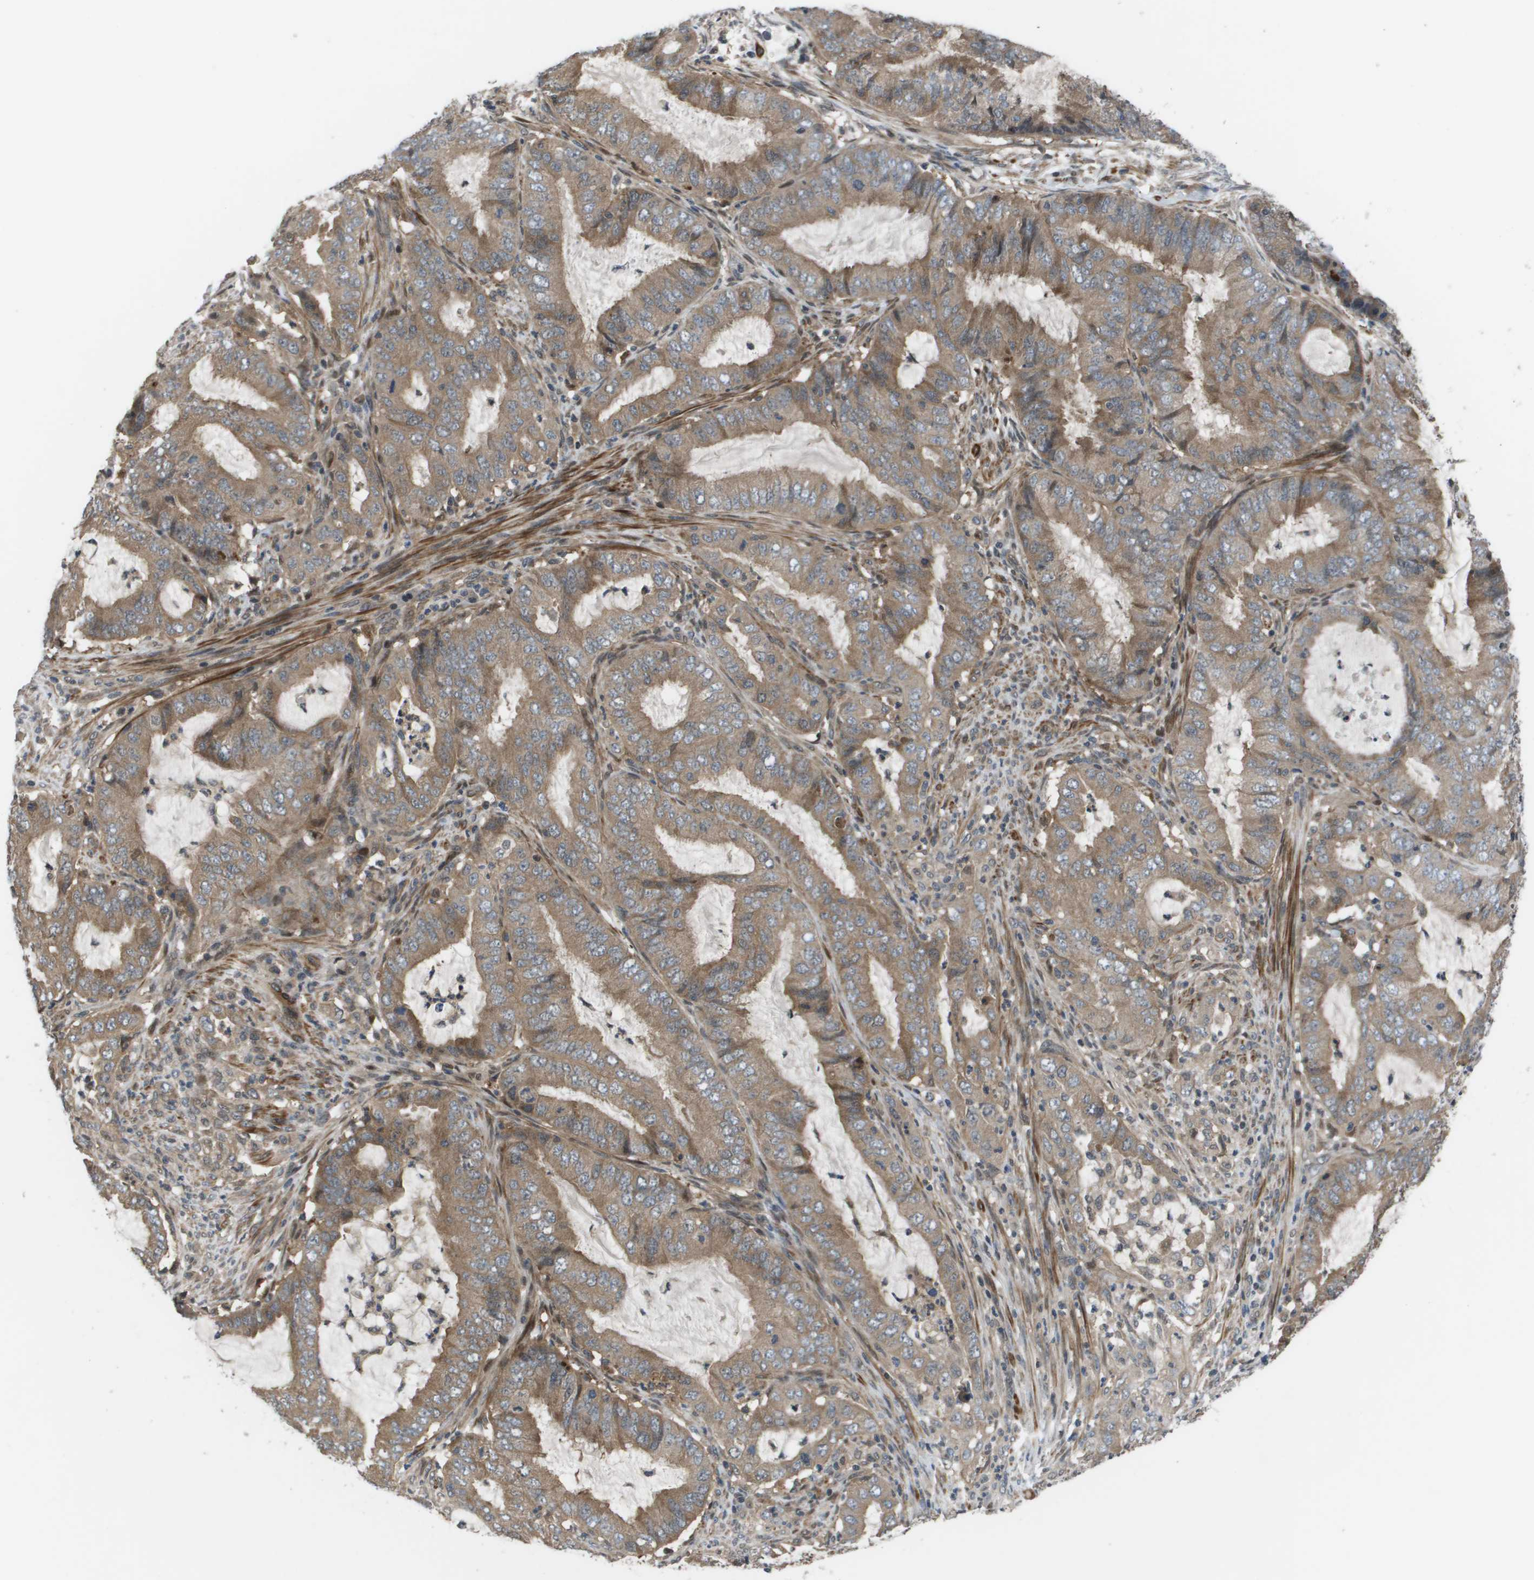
{"staining": {"intensity": "moderate", "quantity": ">75%", "location": "cytoplasmic/membranous"}, "tissue": "endometrial cancer", "cell_type": "Tumor cells", "image_type": "cancer", "snomed": [{"axis": "morphology", "description": "Adenocarcinoma, NOS"}, {"axis": "topography", "description": "Endometrium"}], "caption": "Immunohistochemical staining of human endometrial cancer displays medium levels of moderate cytoplasmic/membranous expression in about >75% of tumor cells.", "gene": "ENPP5", "patient": {"sex": "female", "age": 70}}